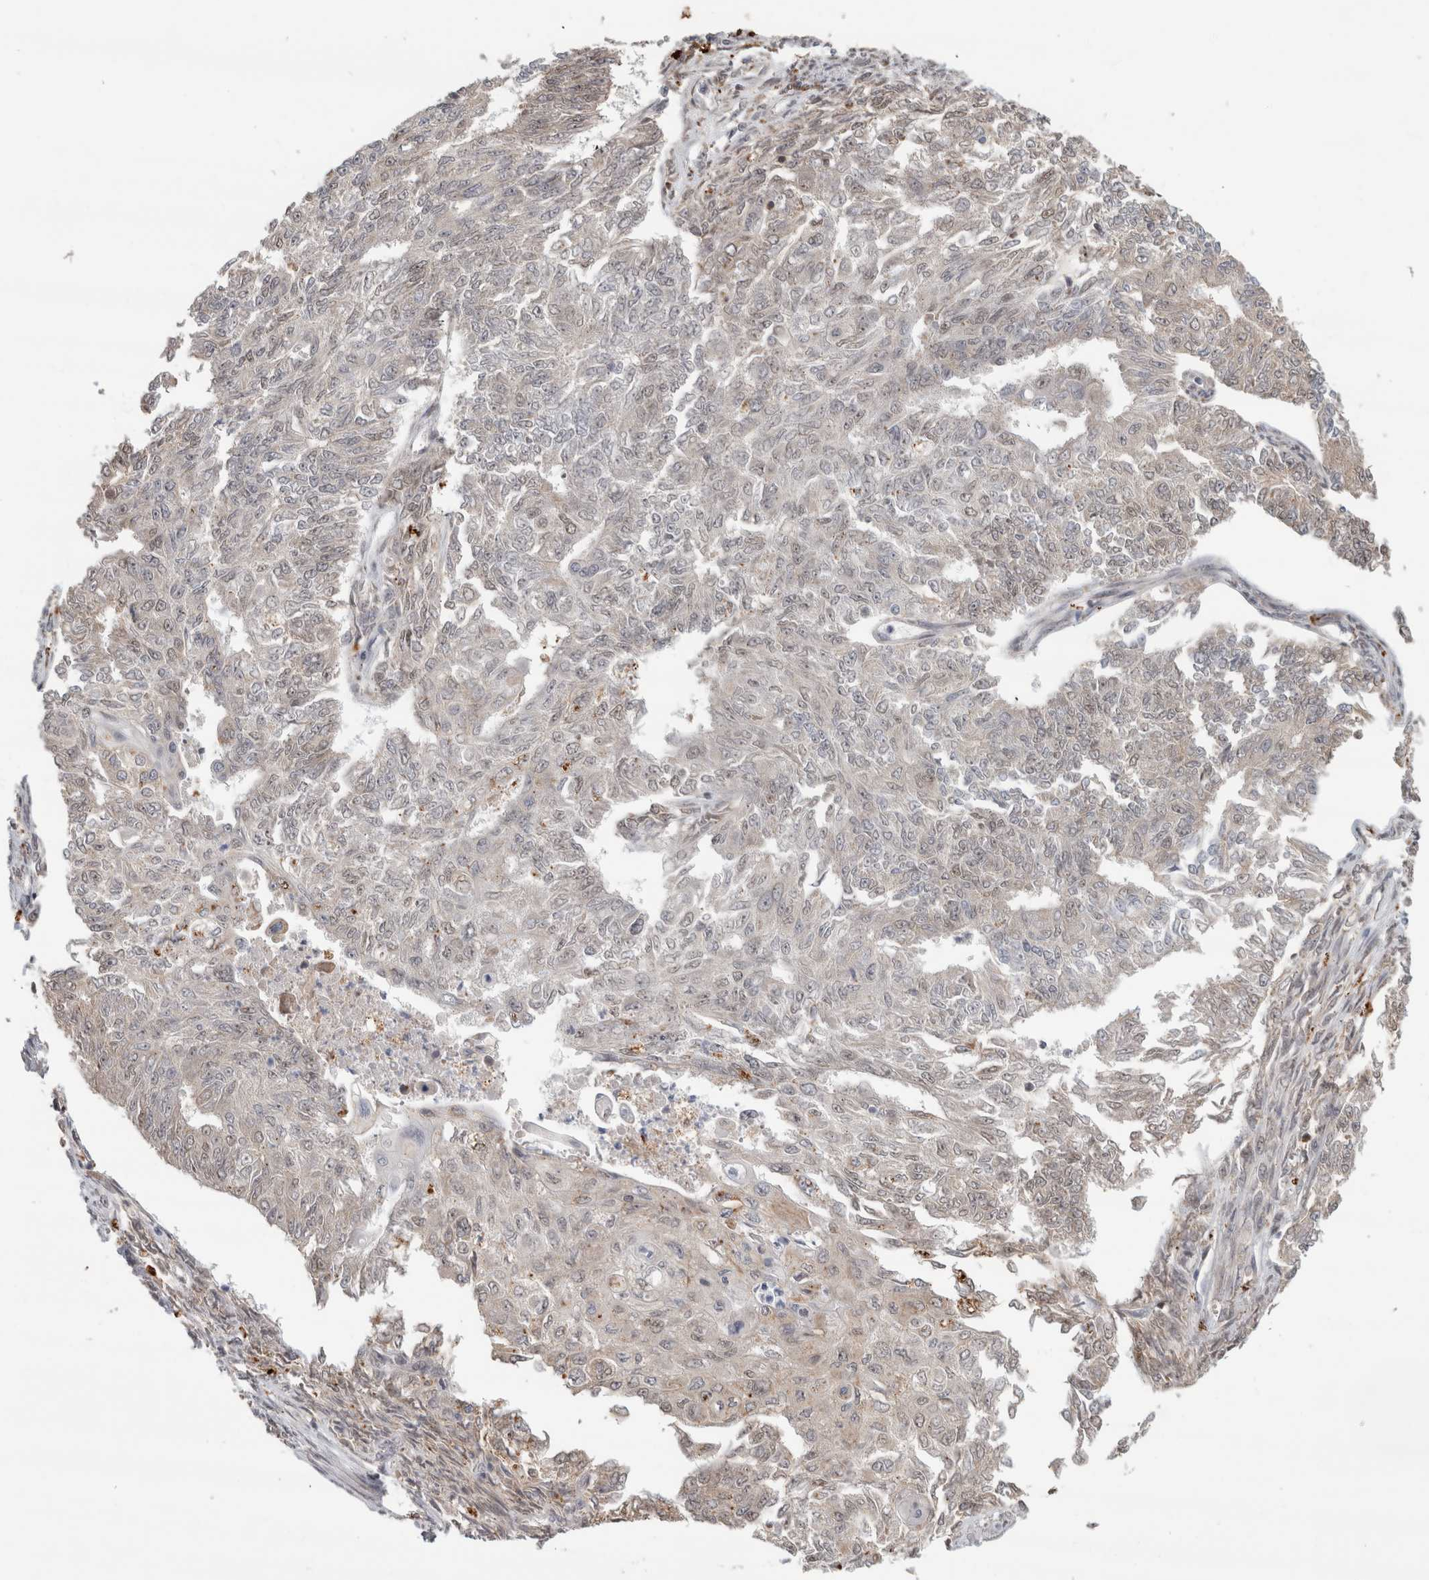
{"staining": {"intensity": "weak", "quantity": "<25%", "location": "nuclear"}, "tissue": "endometrial cancer", "cell_type": "Tumor cells", "image_type": "cancer", "snomed": [{"axis": "morphology", "description": "Adenocarcinoma, NOS"}, {"axis": "topography", "description": "Endometrium"}], "caption": "Immunohistochemistry micrograph of endometrial cancer (adenocarcinoma) stained for a protein (brown), which exhibits no expression in tumor cells.", "gene": "NAB2", "patient": {"sex": "female", "age": 32}}